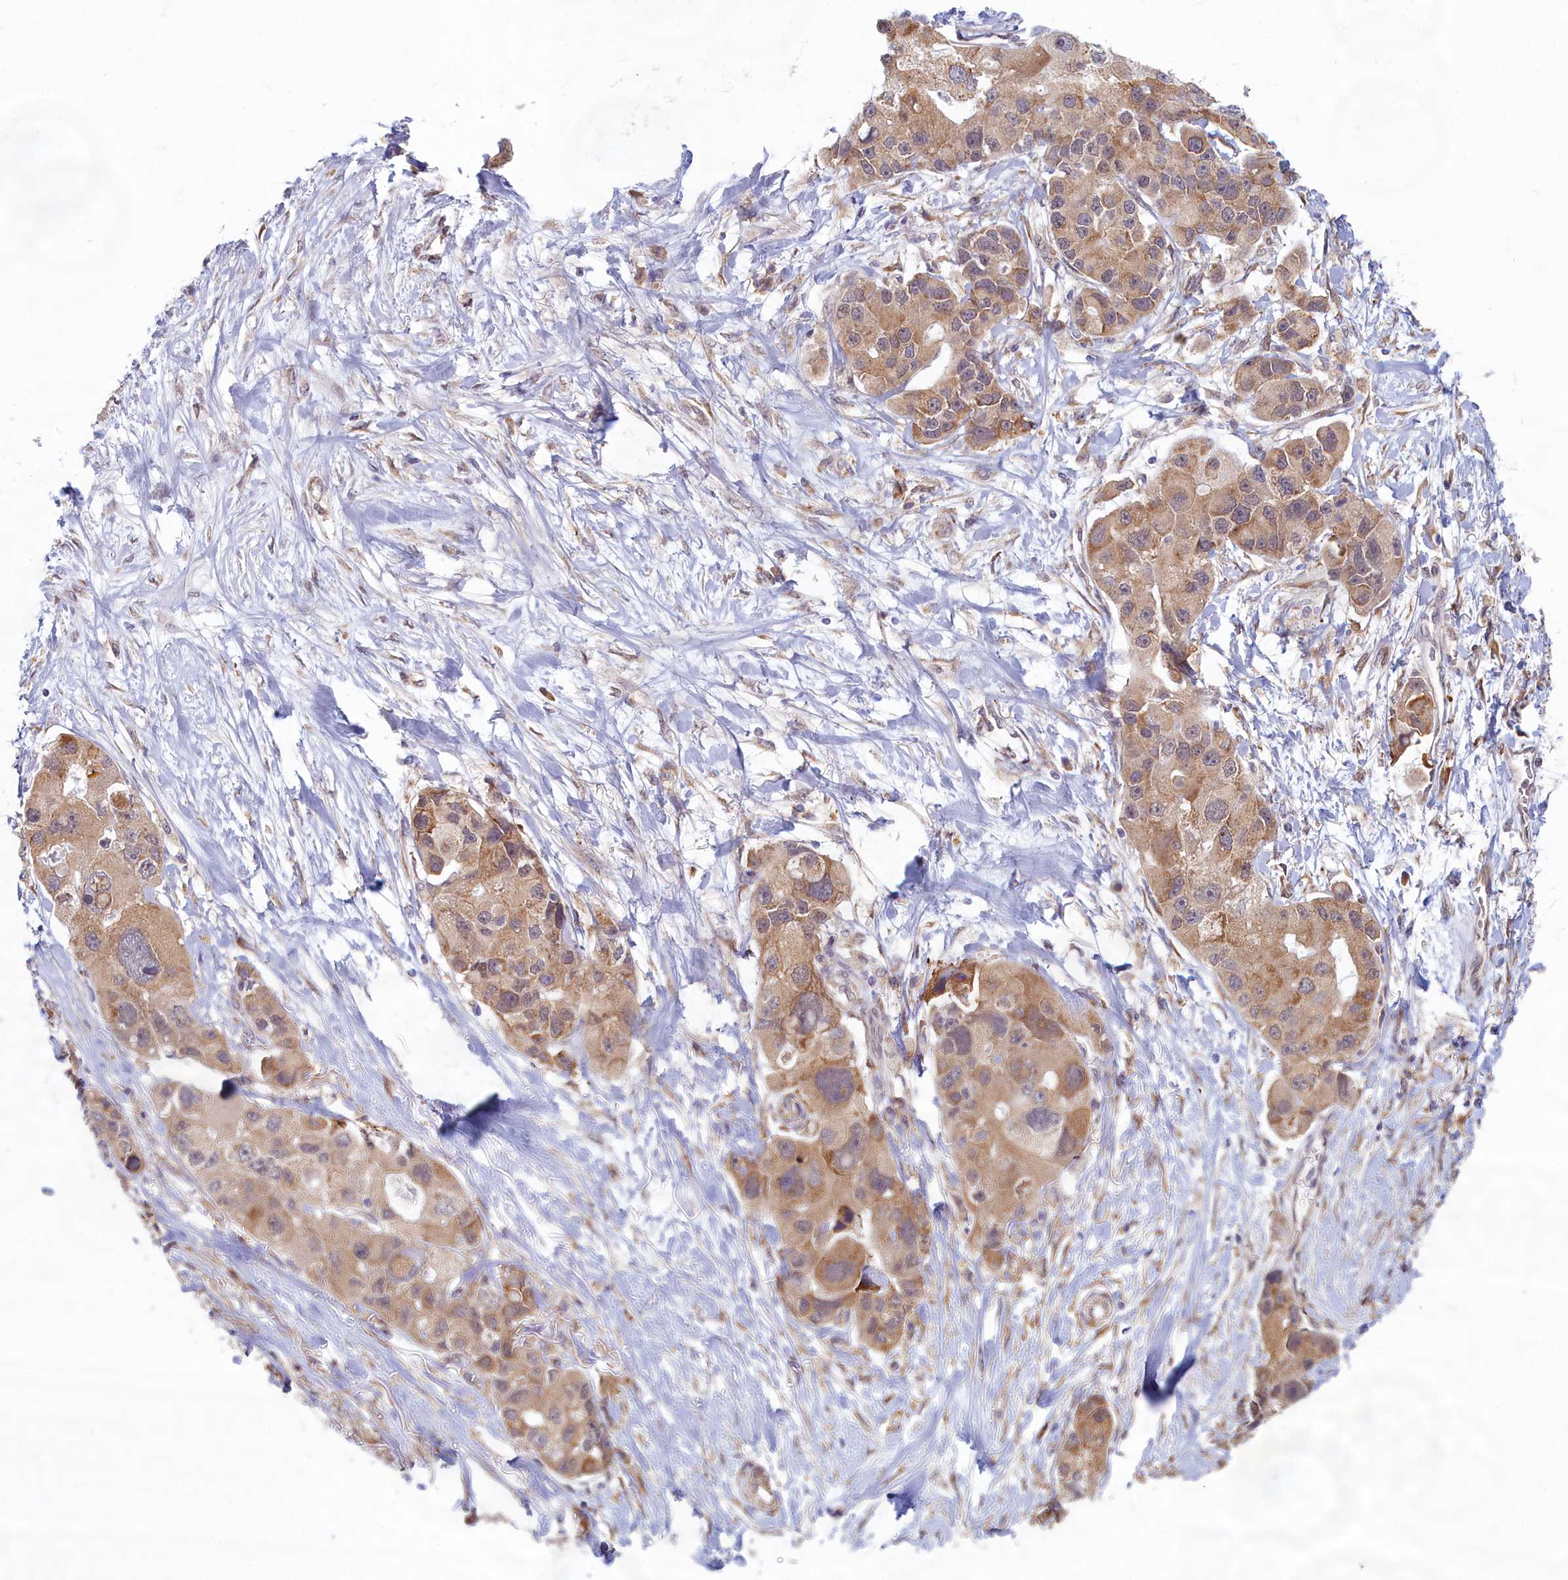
{"staining": {"intensity": "moderate", "quantity": "25%-75%", "location": "cytoplasmic/membranous"}, "tissue": "lung cancer", "cell_type": "Tumor cells", "image_type": "cancer", "snomed": [{"axis": "morphology", "description": "Adenocarcinoma, NOS"}, {"axis": "topography", "description": "Lung"}], "caption": "Moderate cytoplasmic/membranous positivity for a protein is appreciated in about 25%-75% of tumor cells of lung cancer using IHC.", "gene": "MAK16", "patient": {"sex": "female", "age": 54}}